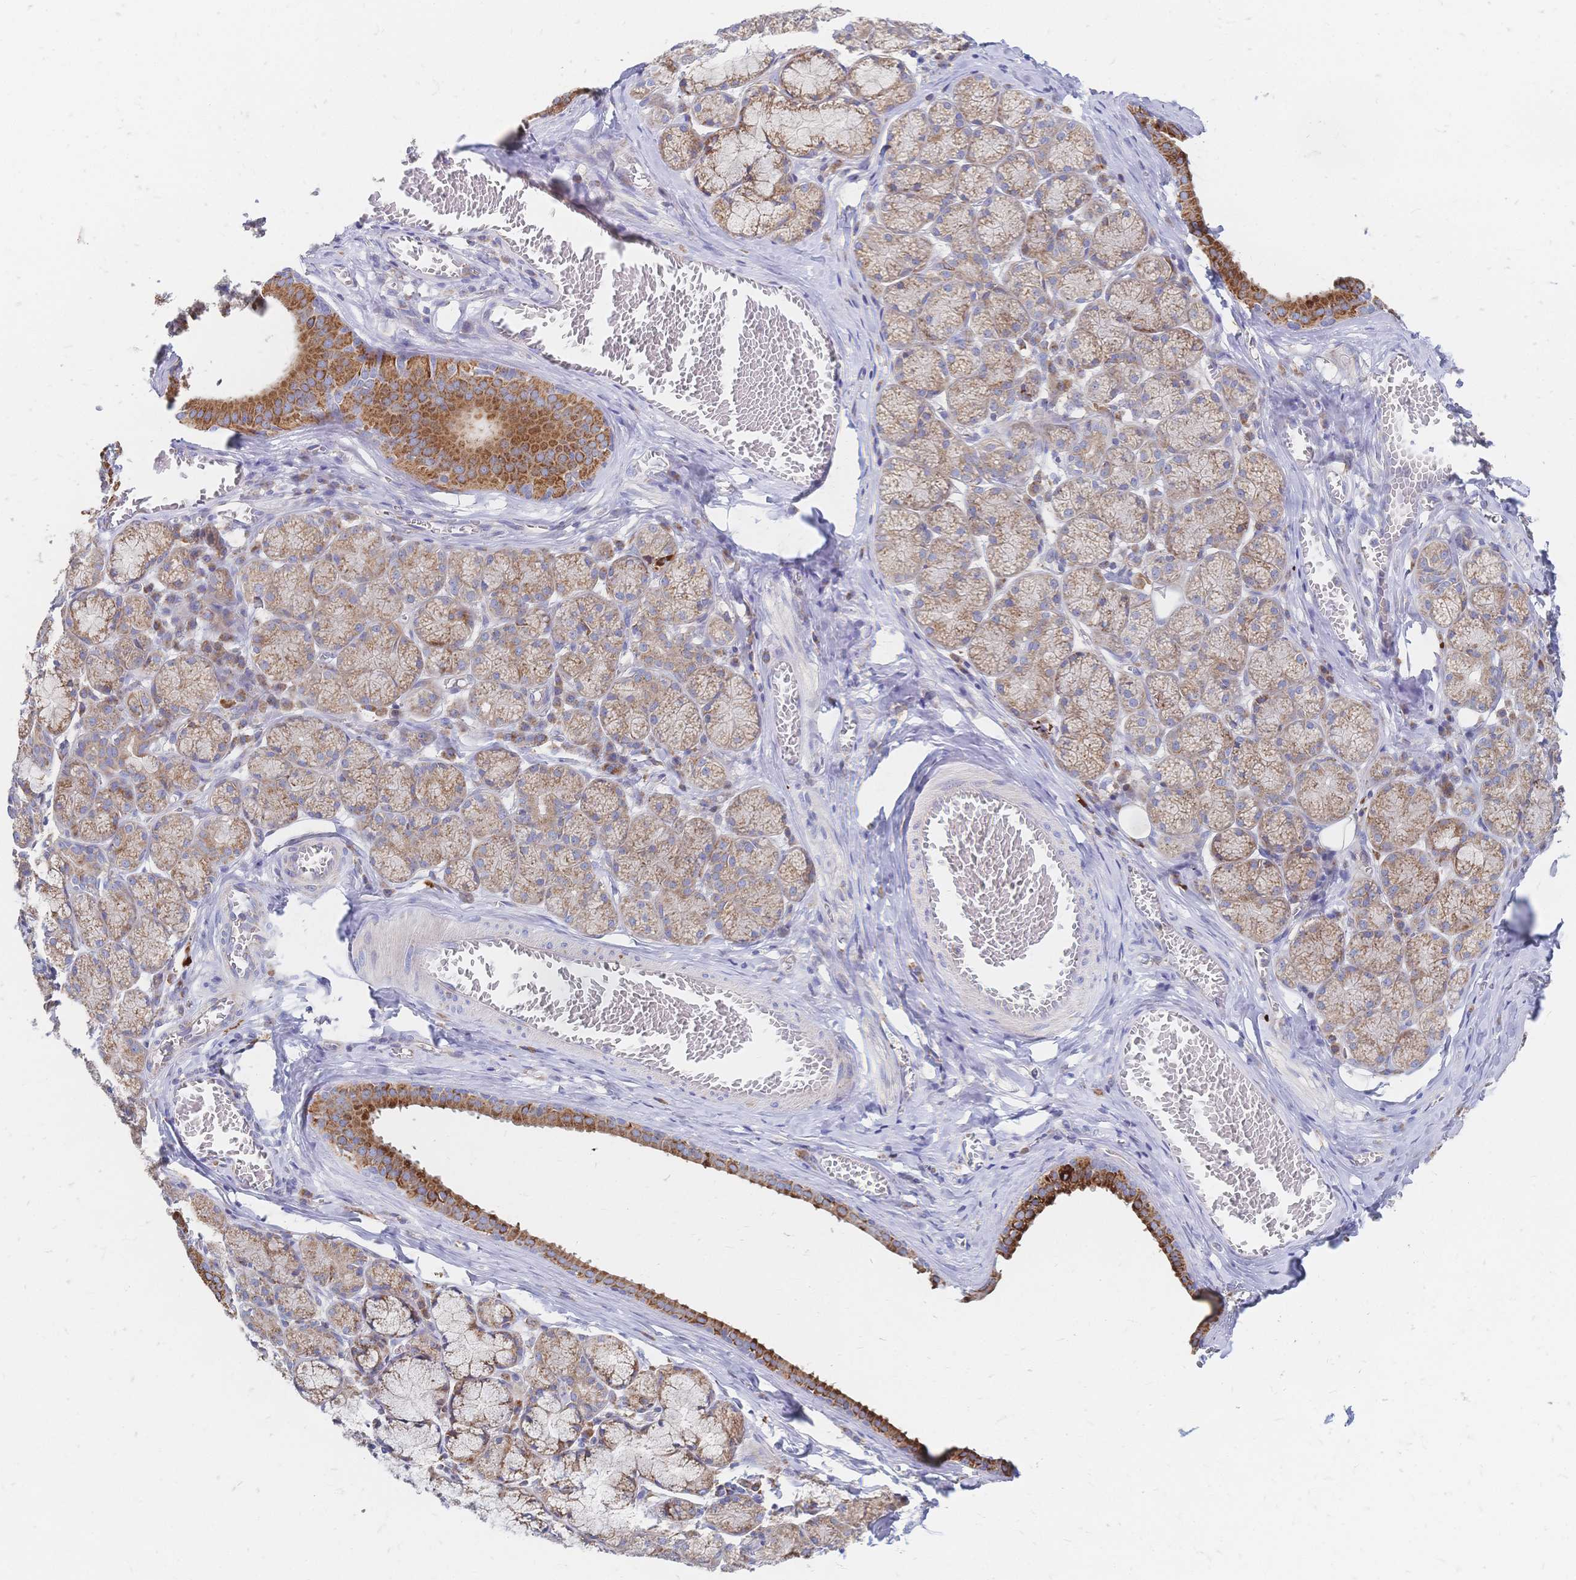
{"staining": {"intensity": "moderate", "quantity": ">75%", "location": "cytoplasmic/membranous"}, "tissue": "salivary gland", "cell_type": "Glandular cells", "image_type": "normal", "snomed": [{"axis": "morphology", "description": "Normal tissue, NOS"}, {"axis": "topography", "description": "Salivary gland"}], "caption": "Protein staining of normal salivary gland shows moderate cytoplasmic/membranous expression in approximately >75% of glandular cells.", "gene": "SORBS1", "patient": {"sex": "female", "age": 24}}